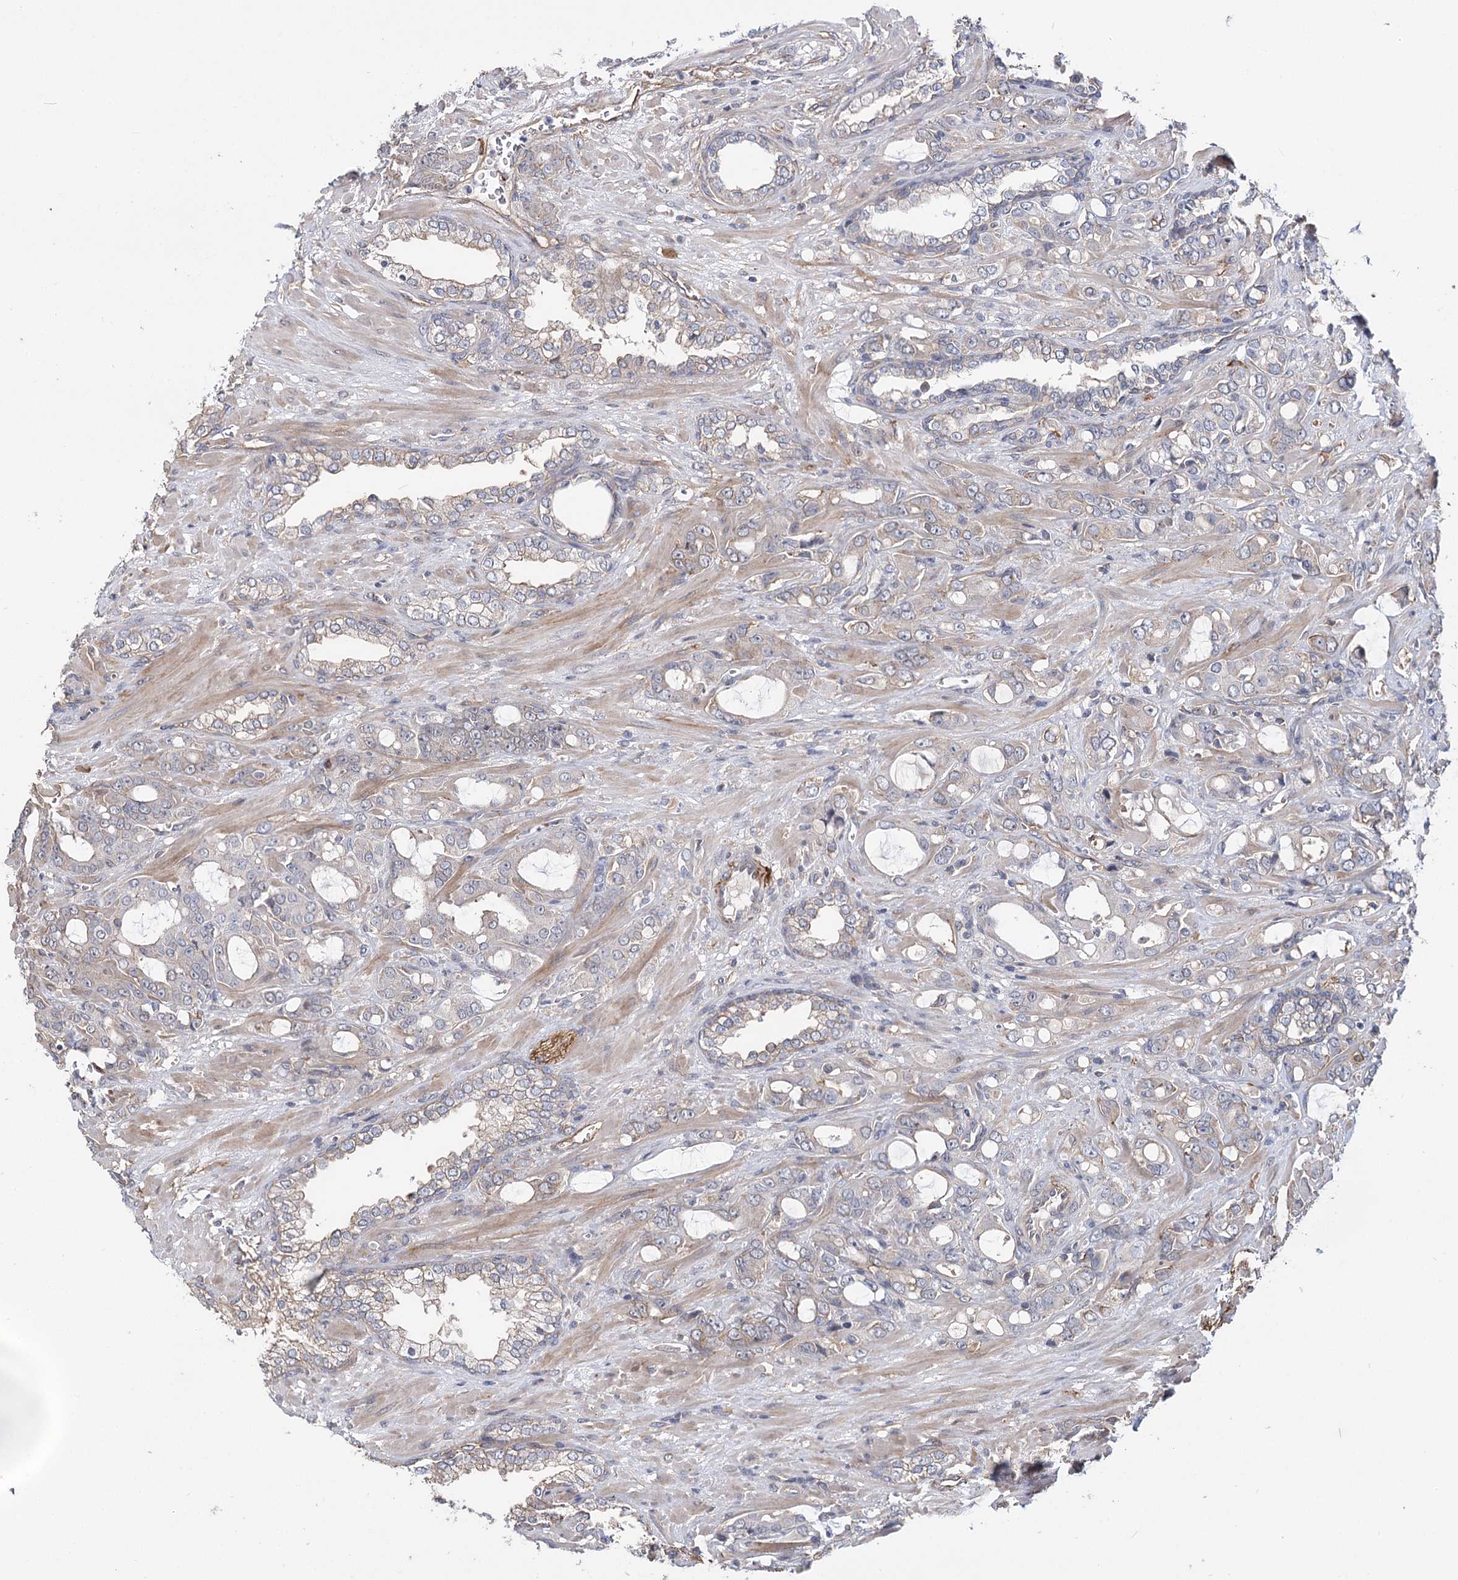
{"staining": {"intensity": "negative", "quantity": "none", "location": "none"}, "tissue": "prostate cancer", "cell_type": "Tumor cells", "image_type": "cancer", "snomed": [{"axis": "morphology", "description": "Adenocarcinoma, High grade"}, {"axis": "topography", "description": "Prostate"}], "caption": "High power microscopy micrograph of an immunohistochemistry histopathology image of prostate cancer, revealing no significant positivity in tumor cells.", "gene": "TMEM218", "patient": {"sex": "male", "age": 72}}